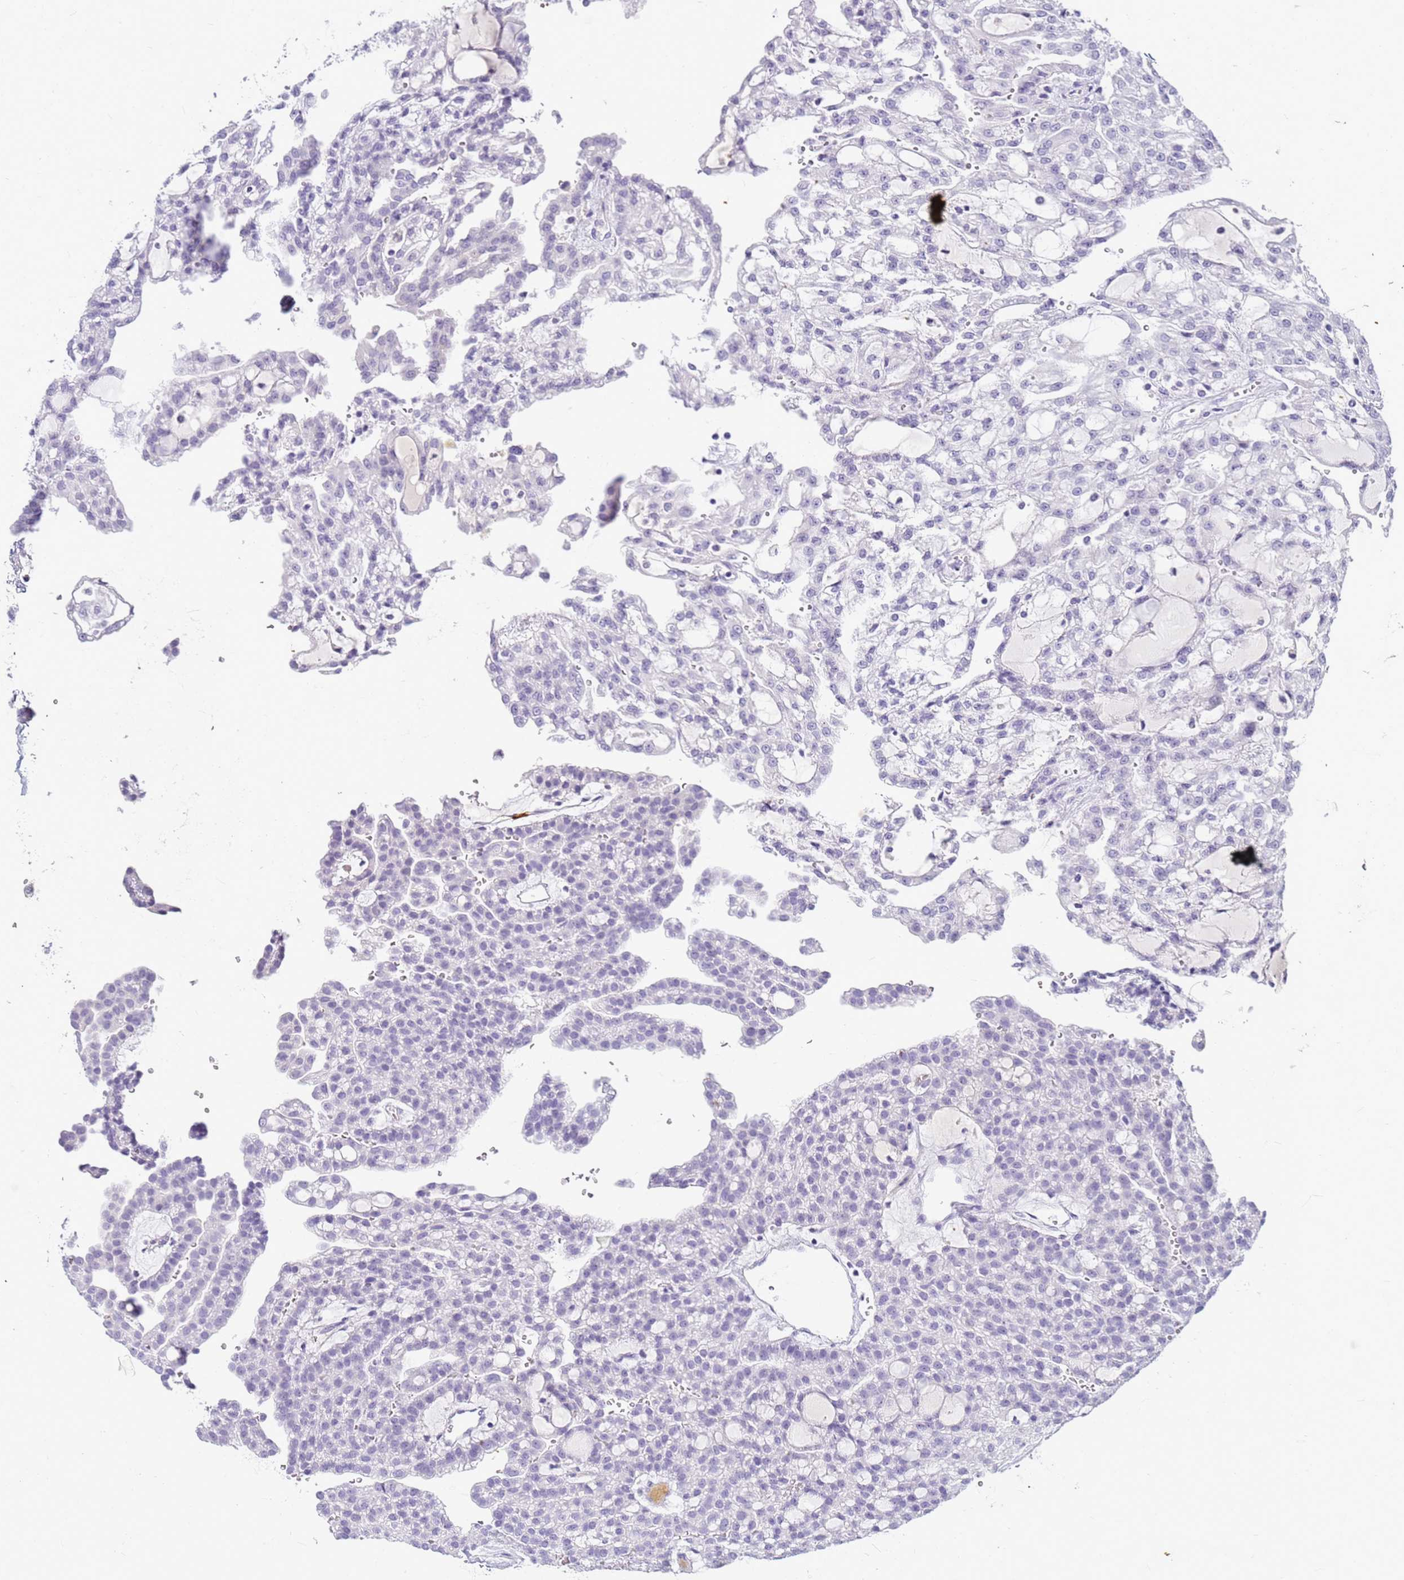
{"staining": {"intensity": "negative", "quantity": "none", "location": "none"}, "tissue": "renal cancer", "cell_type": "Tumor cells", "image_type": "cancer", "snomed": [{"axis": "morphology", "description": "Adenocarcinoma, NOS"}, {"axis": "topography", "description": "Kidney"}], "caption": "DAB (3,3'-diaminobenzidine) immunohistochemical staining of human renal cancer (adenocarcinoma) demonstrates no significant positivity in tumor cells.", "gene": "CFAP100", "patient": {"sex": "male", "age": 63}}